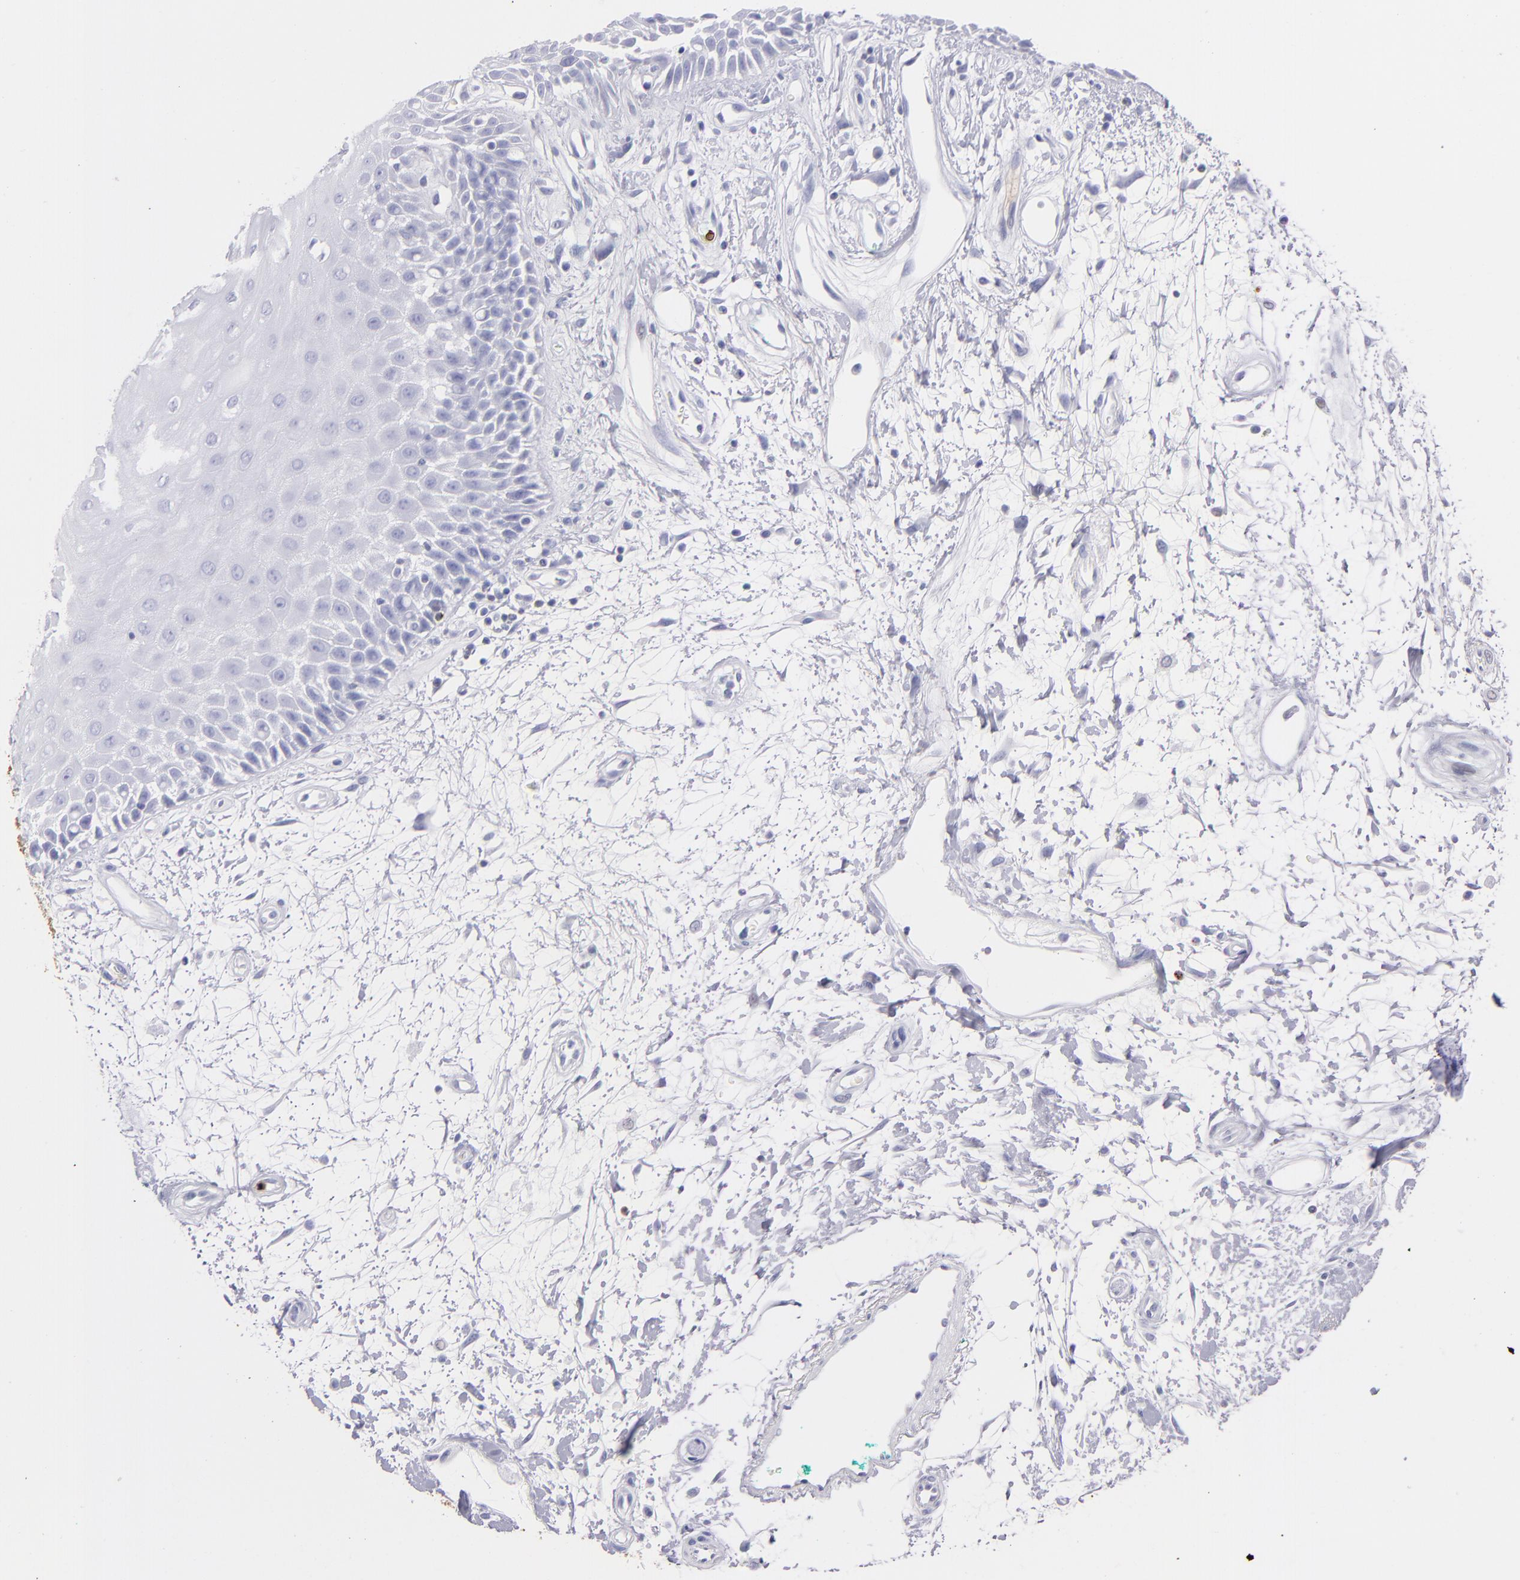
{"staining": {"intensity": "strong", "quantity": ">75%", "location": "cytoplasmic/membranous"}, "tissue": "oral mucosa", "cell_type": "Squamous epithelial cells", "image_type": "normal", "snomed": [{"axis": "morphology", "description": "Normal tissue, NOS"}, {"axis": "morphology", "description": "Squamous cell carcinoma, NOS"}, {"axis": "topography", "description": "Skeletal muscle"}, {"axis": "topography", "description": "Oral tissue"}, {"axis": "topography", "description": "Head-Neck"}], "caption": "High-magnification brightfield microscopy of benign oral mucosa stained with DAB (3,3'-diaminobenzidine) (brown) and counterstained with hematoxylin (blue). squamous epithelial cells exhibit strong cytoplasmic/membranous positivity is seen in approximately>75% of cells.", "gene": "PRF1", "patient": {"sex": "female", "age": 84}}